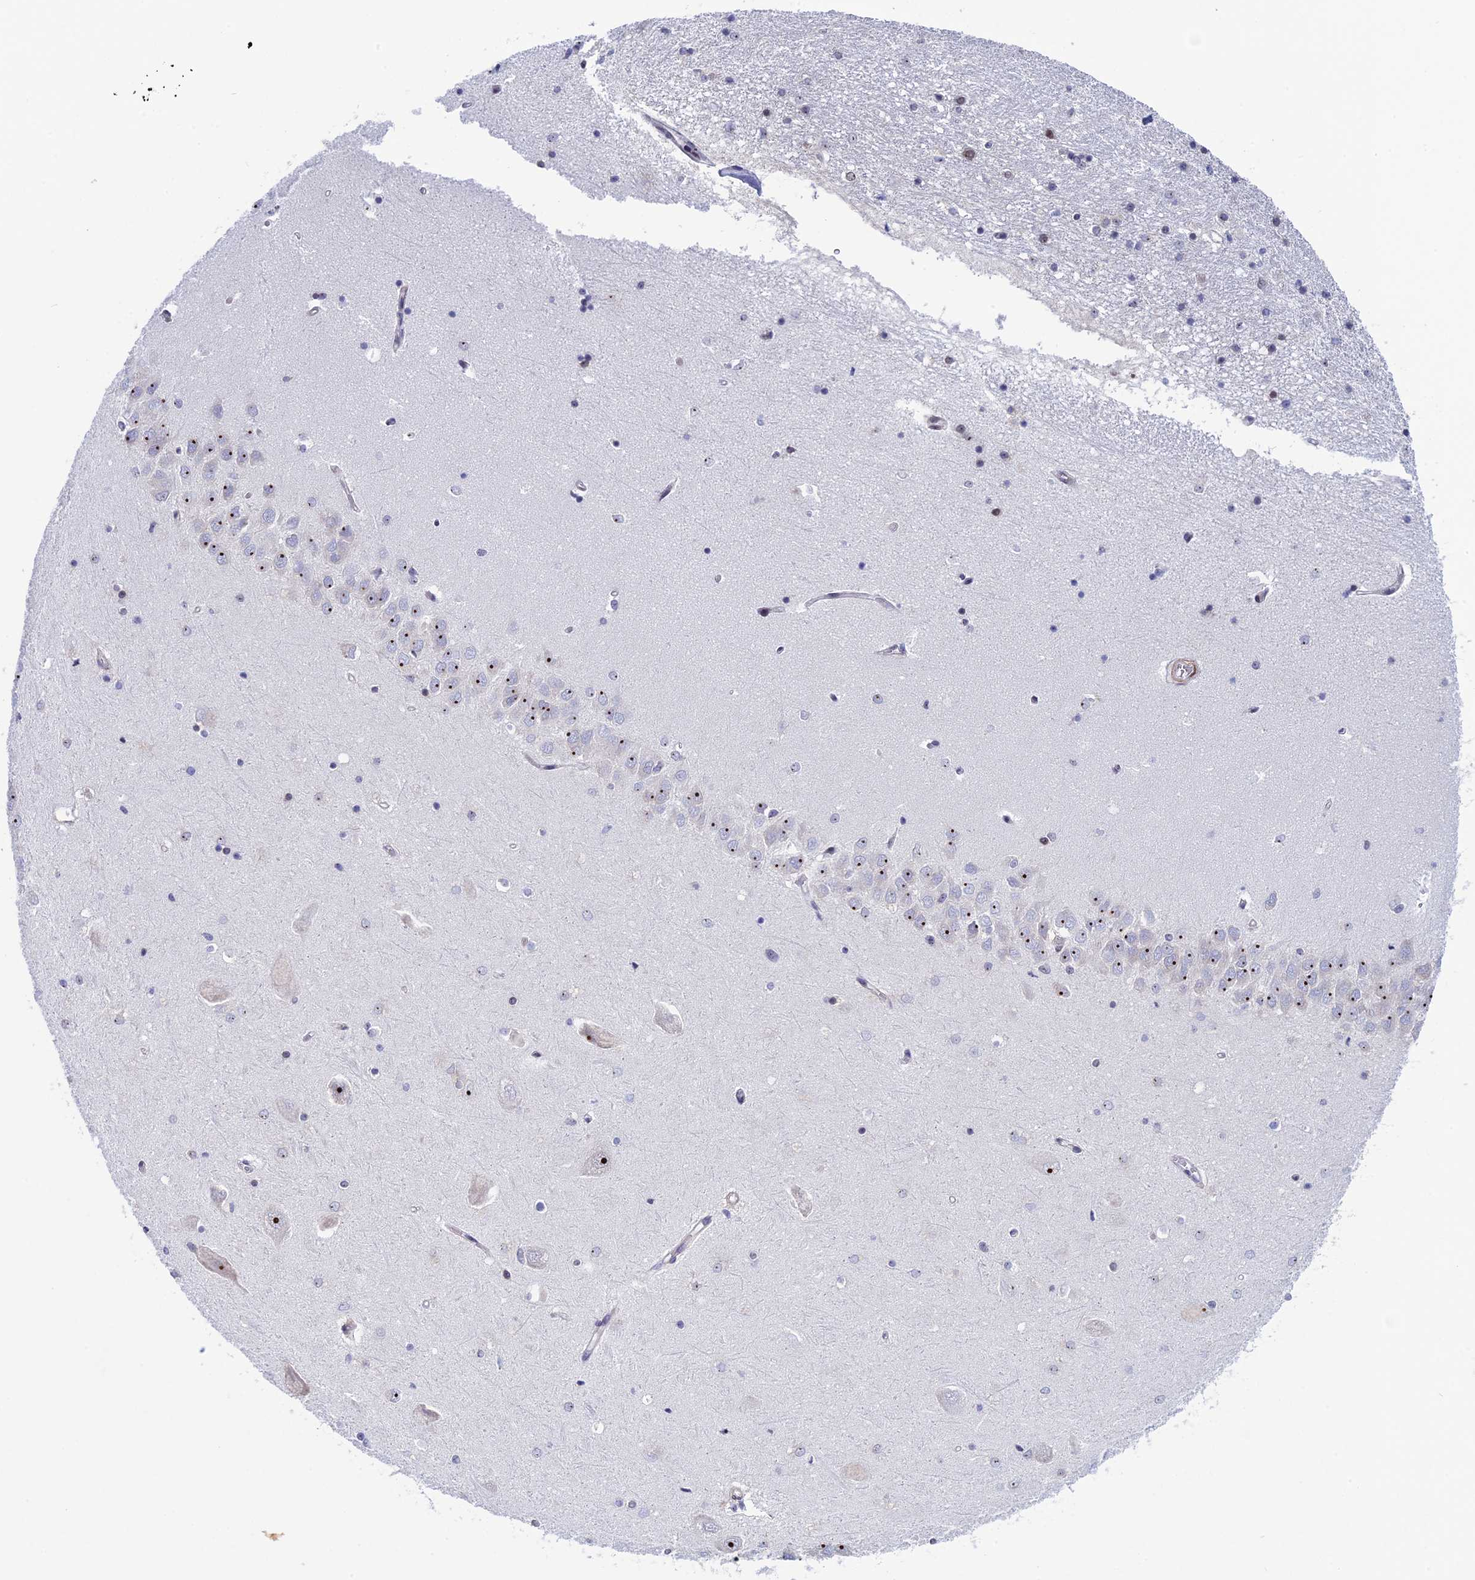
{"staining": {"intensity": "weak", "quantity": "<25%", "location": "nuclear"}, "tissue": "hippocampus", "cell_type": "Glial cells", "image_type": "normal", "snomed": [{"axis": "morphology", "description": "Normal tissue, NOS"}, {"axis": "topography", "description": "Hippocampus"}], "caption": "A high-resolution histopathology image shows IHC staining of normal hippocampus, which reveals no significant staining in glial cells.", "gene": "CCDC86", "patient": {"sex": "male", "age": 45}}